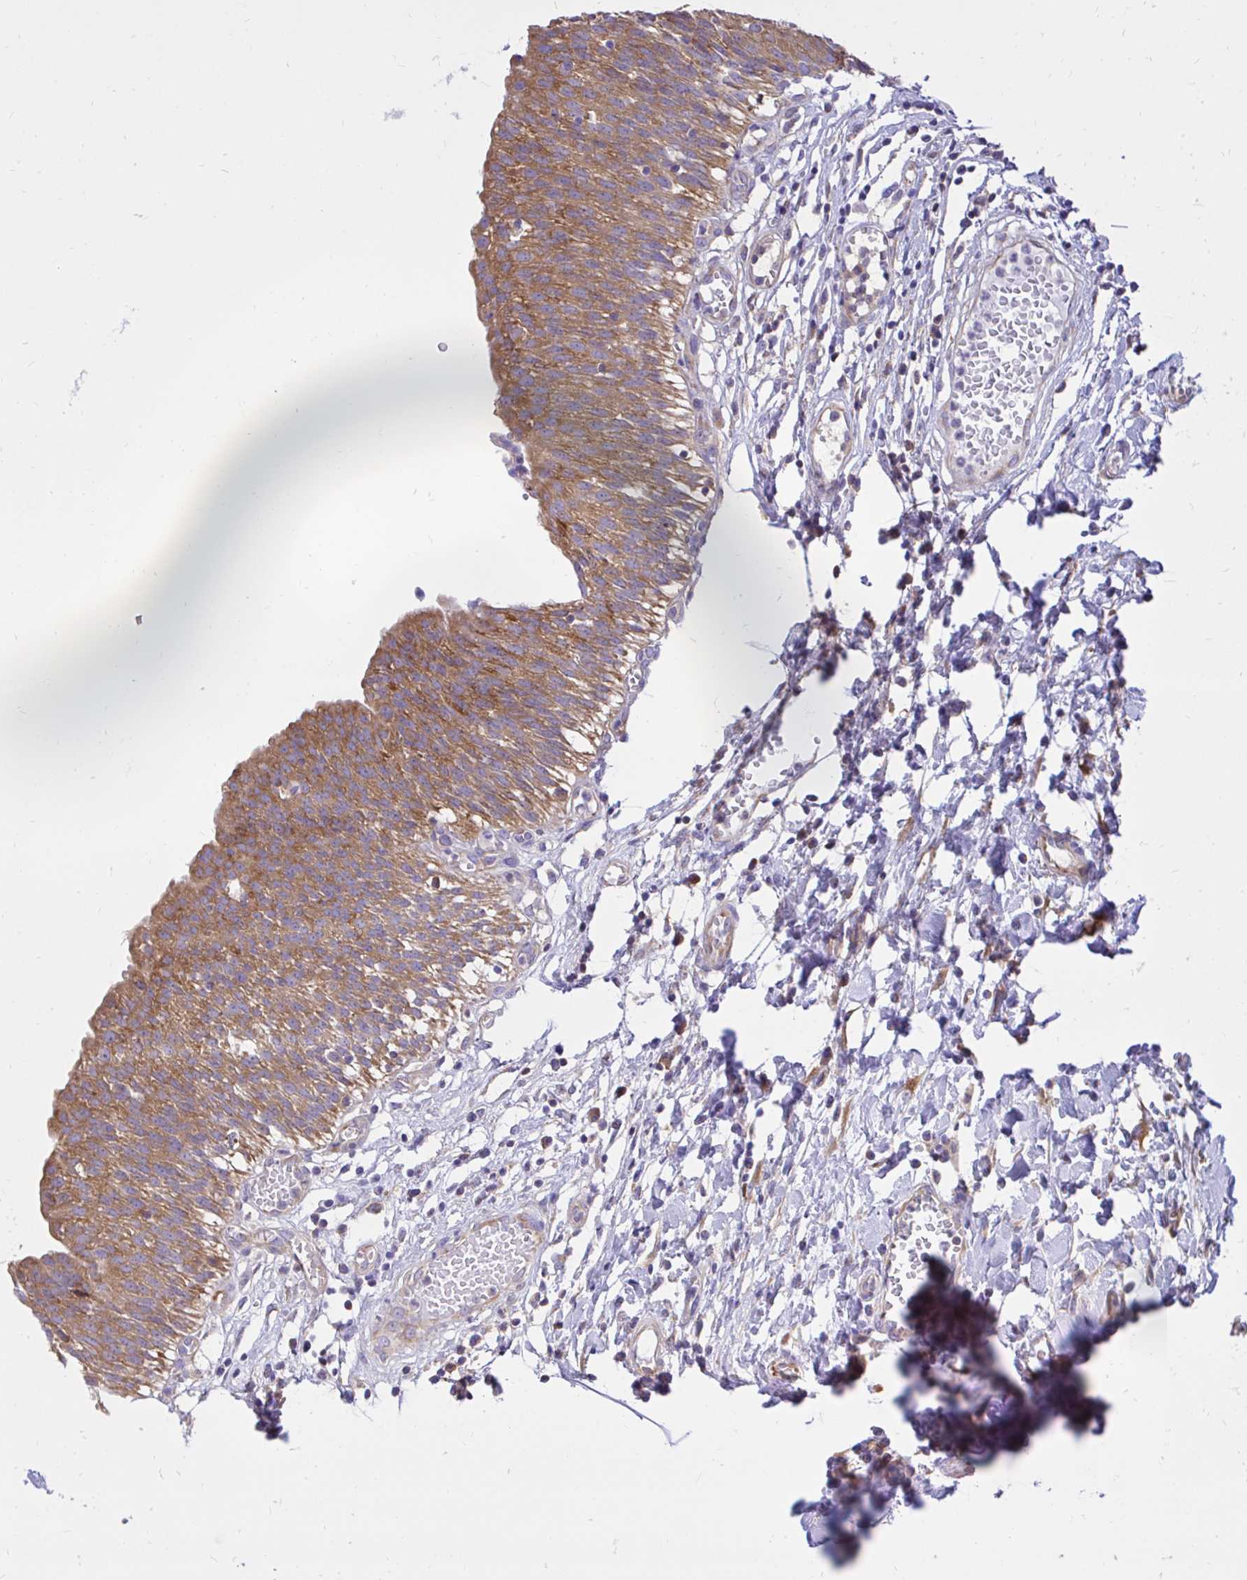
{"staining": {"intensity": "moderate", "quantity": ">75%", "location": "cytoplasmic/membranous"}, "tissue": "urinary bladder", "cell_type": "Urothelial cells", "image_type": "normal", "snomed": [{"axis": "morphology", "description": "Normal tissue, NOS"}, {"axis": "topography", "description": "Urinary bladder"}], "caption": "IHC photomicrograph of normal human urinary bladder stained for a protein (brown), which exhibits medium levels of moderate cytoplasmic/membranous staining in about >75% of urothelial cells.", "gene": "ABCB10", "patient": {"sex": "male", "age": 64}}